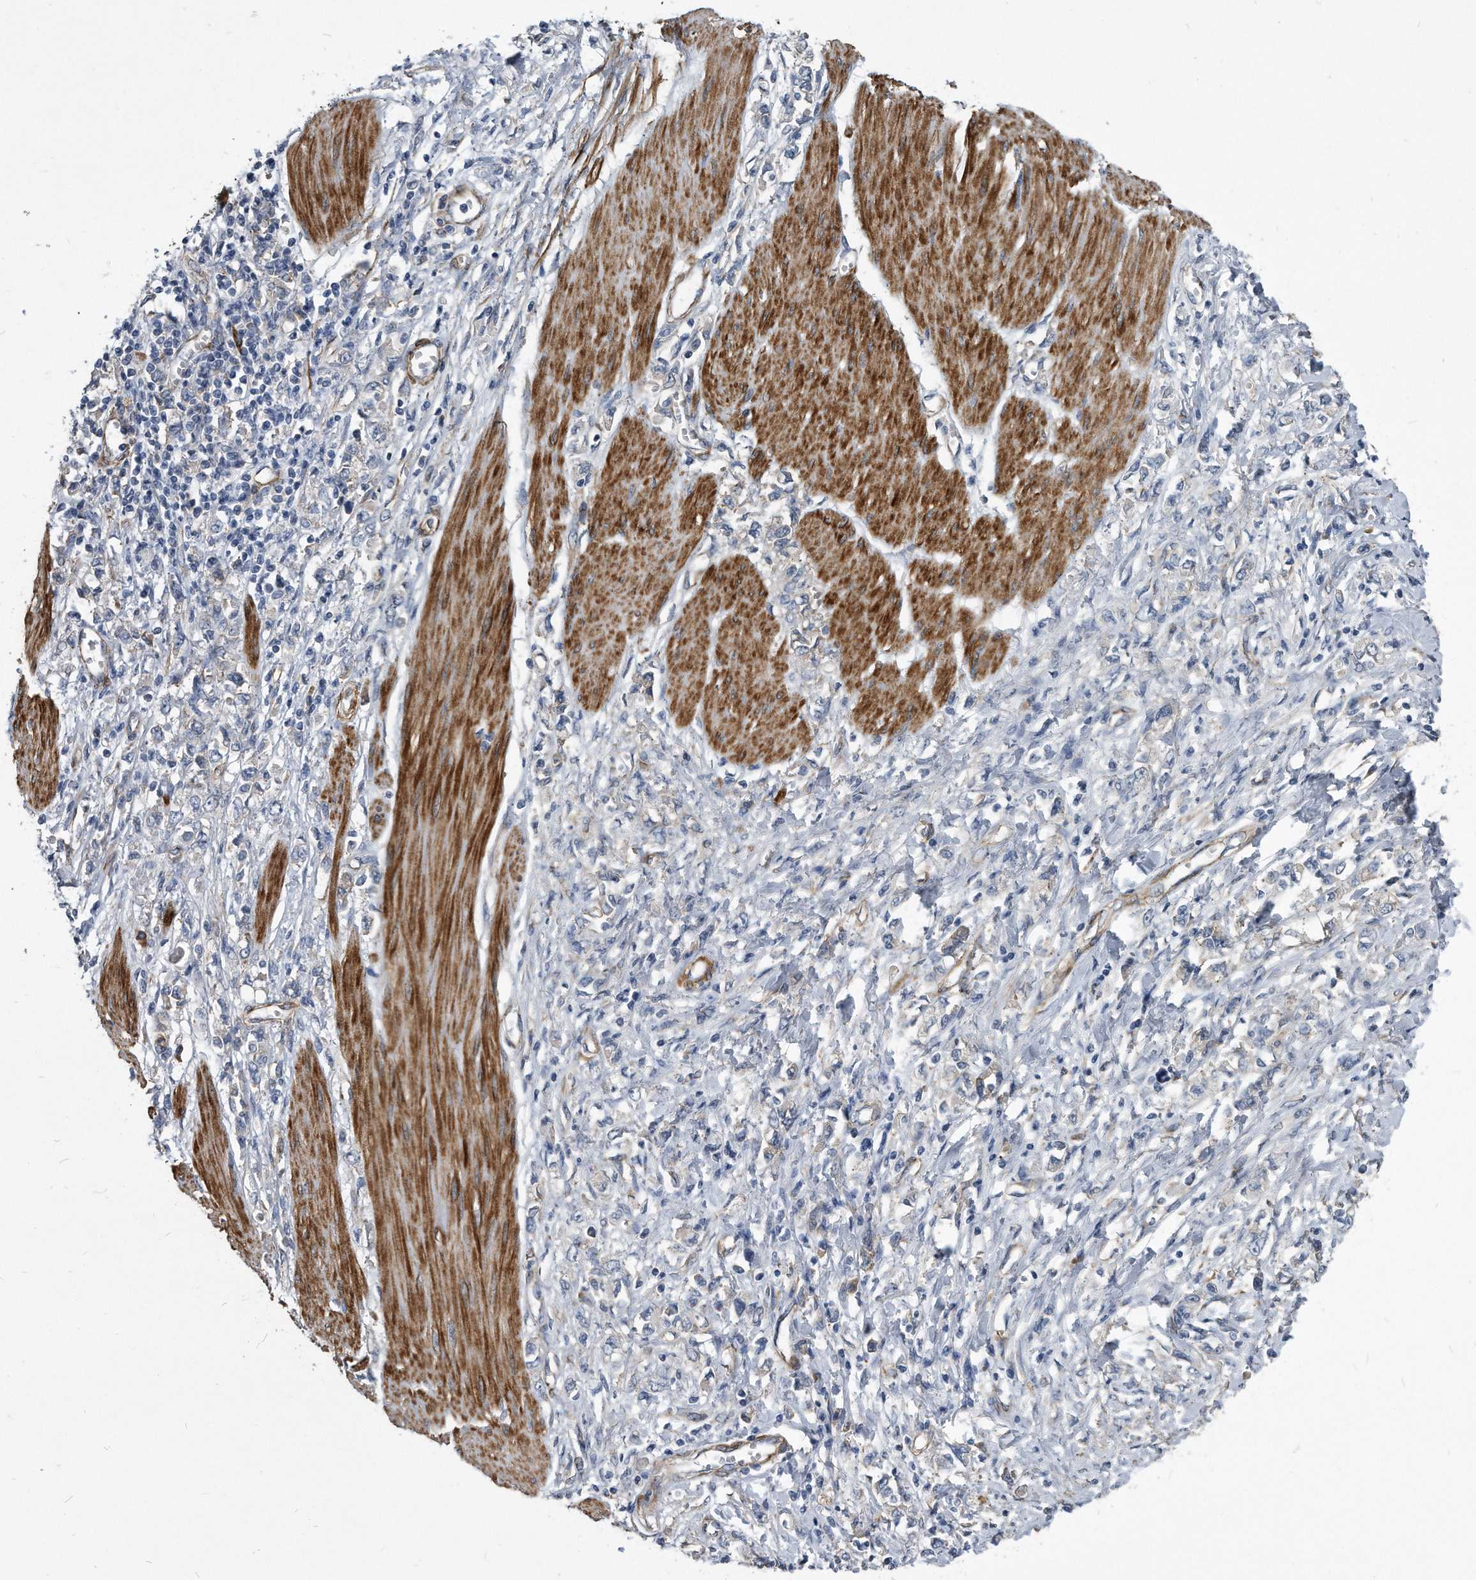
{"staining": {"intensity": "negative", "quantity": "none", "location": "none"}, "tissue": "stomach cancer", "cell_type": "Tumor cells", "image_type": "cancer", "snomed": [{"axis": "morphology", "description": "Adenocarcinoma, NOS"}, {"axis": "topography", "description": "Stomach"}], "caption": "DAB immunohistochemical staining of stomach cancer displays no significant positivity in tumor cells. Brightfield microscopy of immunohistochemistry (IHC) stained with DAB (brown) and hematoxylin (blue), captured at high magnification.", "gene": "EIF2B4", "patient": {"sex": "female", "age": 76}}